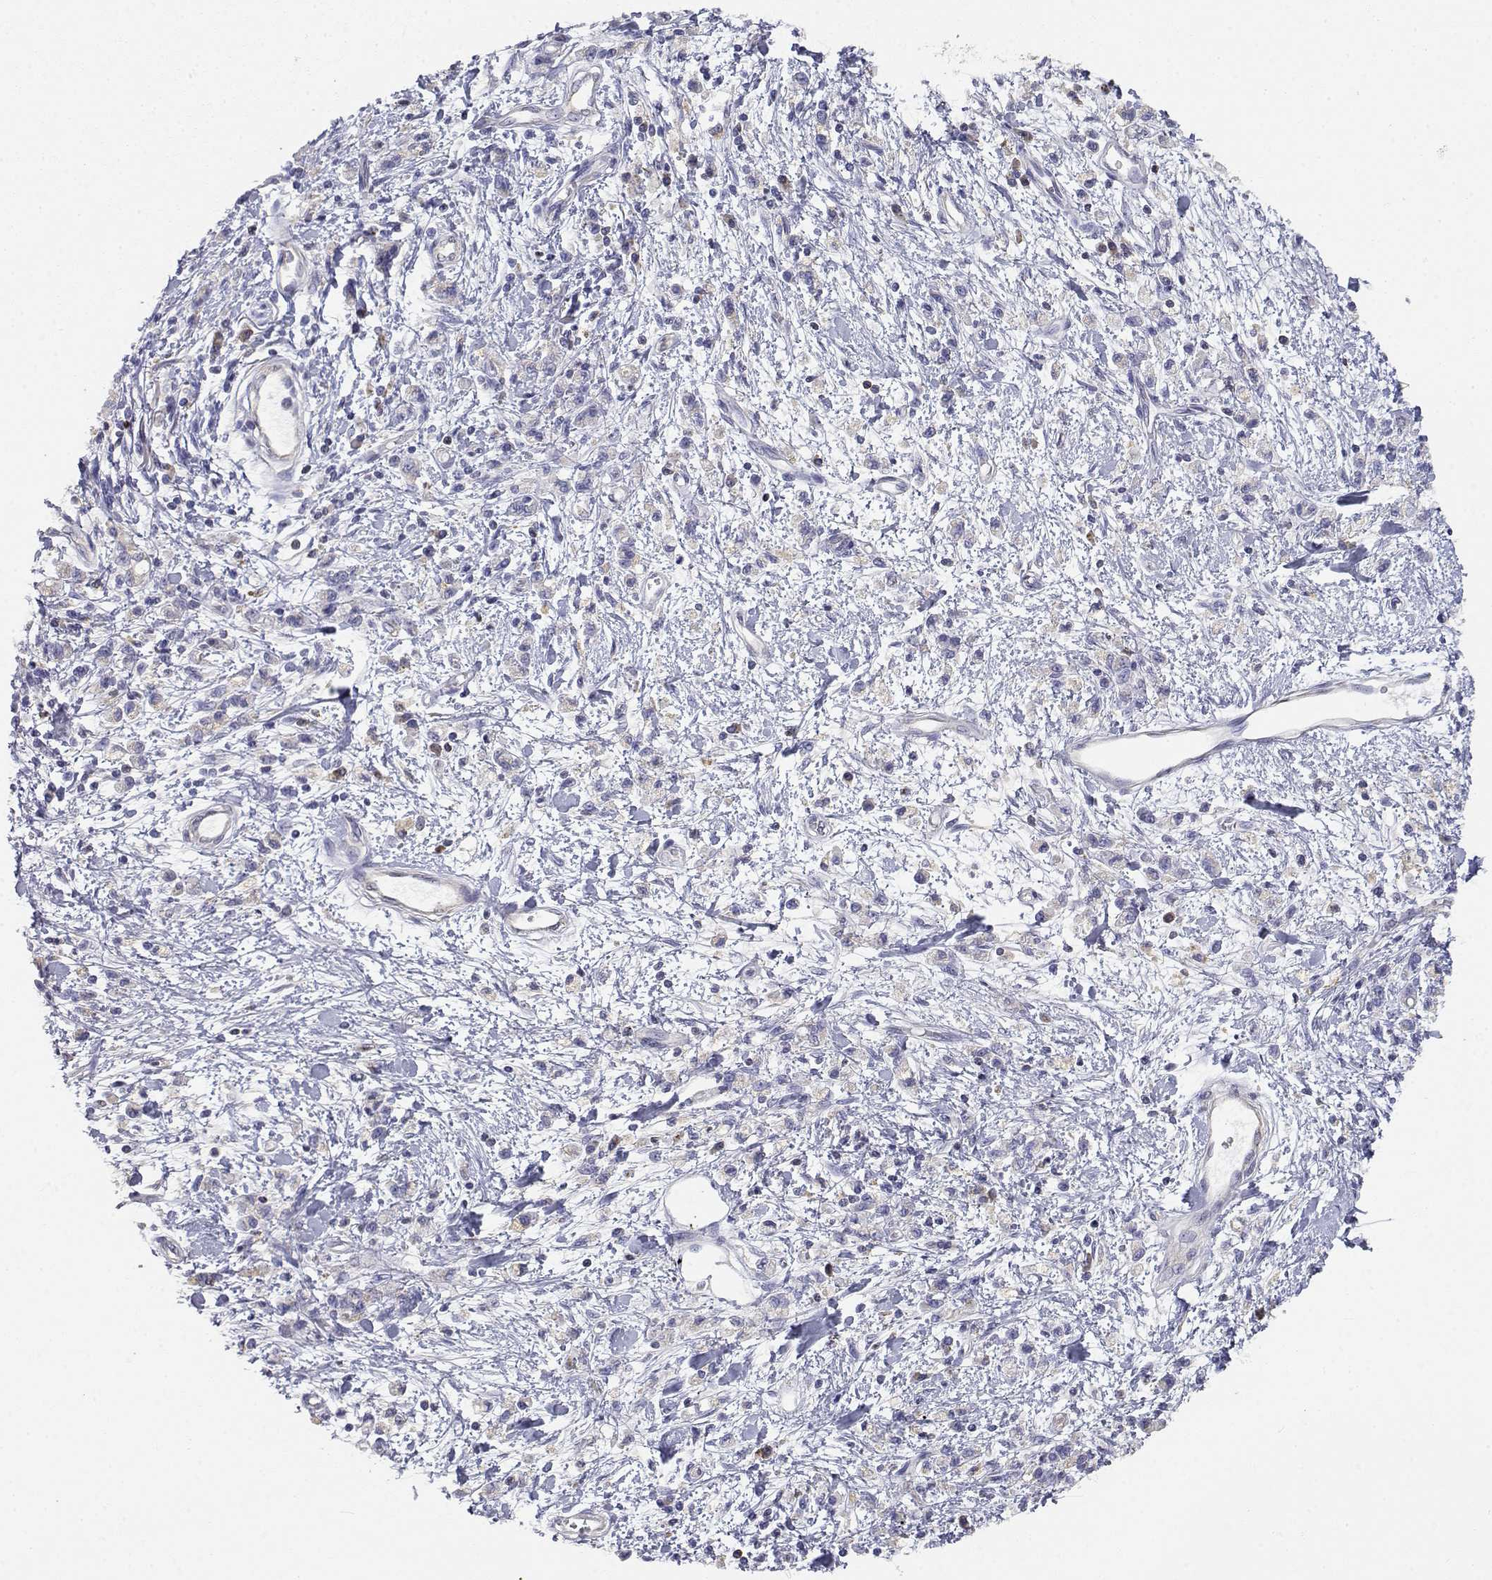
{"staining": {"intensity": "negative", "quantity": "none", "location": "none"}, "tissue": "stomach cancer", "cell_type": "Tumor cells", "image_type": "cancer", "snomed": [{"axis": "morphology", "description": "Adenocarcinoma, NOS"}, {"axis": "topography", "description": "Stomach"}], "caption": "This is a photomicrograph of immunohistochemistry staining of adenocarcinoma (stomach), which shows no staining in tumor cells. Brightfield microscopy of IHC stained with DAB (brown) and hematoxylin (blue), captured at high magnification.", "gene": "ADA", "patient": {"sex": "male", "age": 77}}